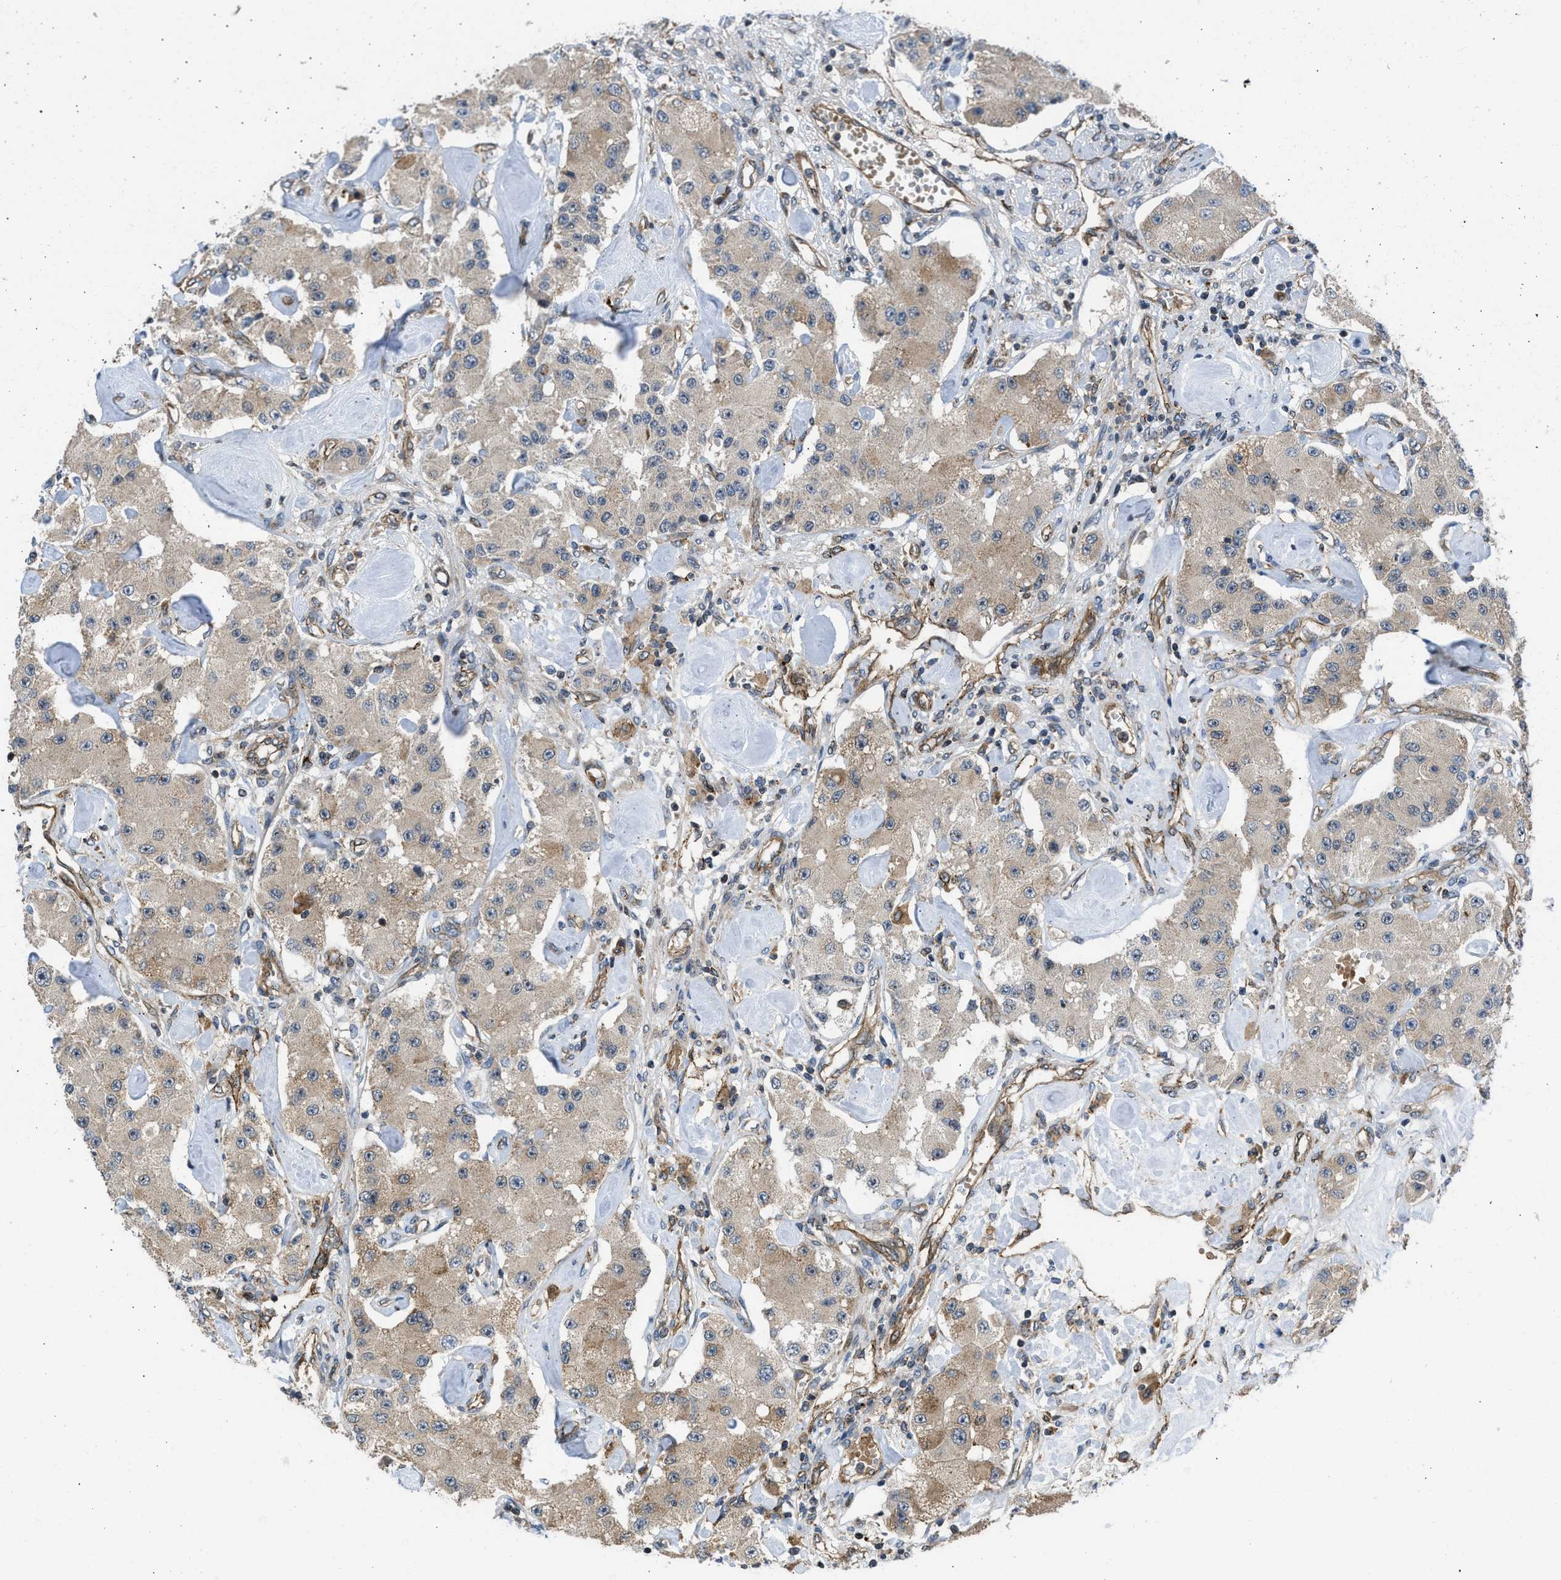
{"staining": {"intensity": "weak", "quantity": ">75%", "location": "cytoplasmic/membranous"}, "tissue": "carcinoid", "cell_type": "Tumor cells", "image_type": "cancer", "snomed": [{"axis": "morphology", "description": "Carcinoid, malignant, NOS"}, {"axis": "topography", "description": "Pancreas"}], "caption": "Human carcinoid stained with a brown dye displays weak cytoplasmic/membranous positive staining in approximately >75% of tumor cells.", "gene": "GPATCH2L", "patient": {"sex": "male", "age": 41}}